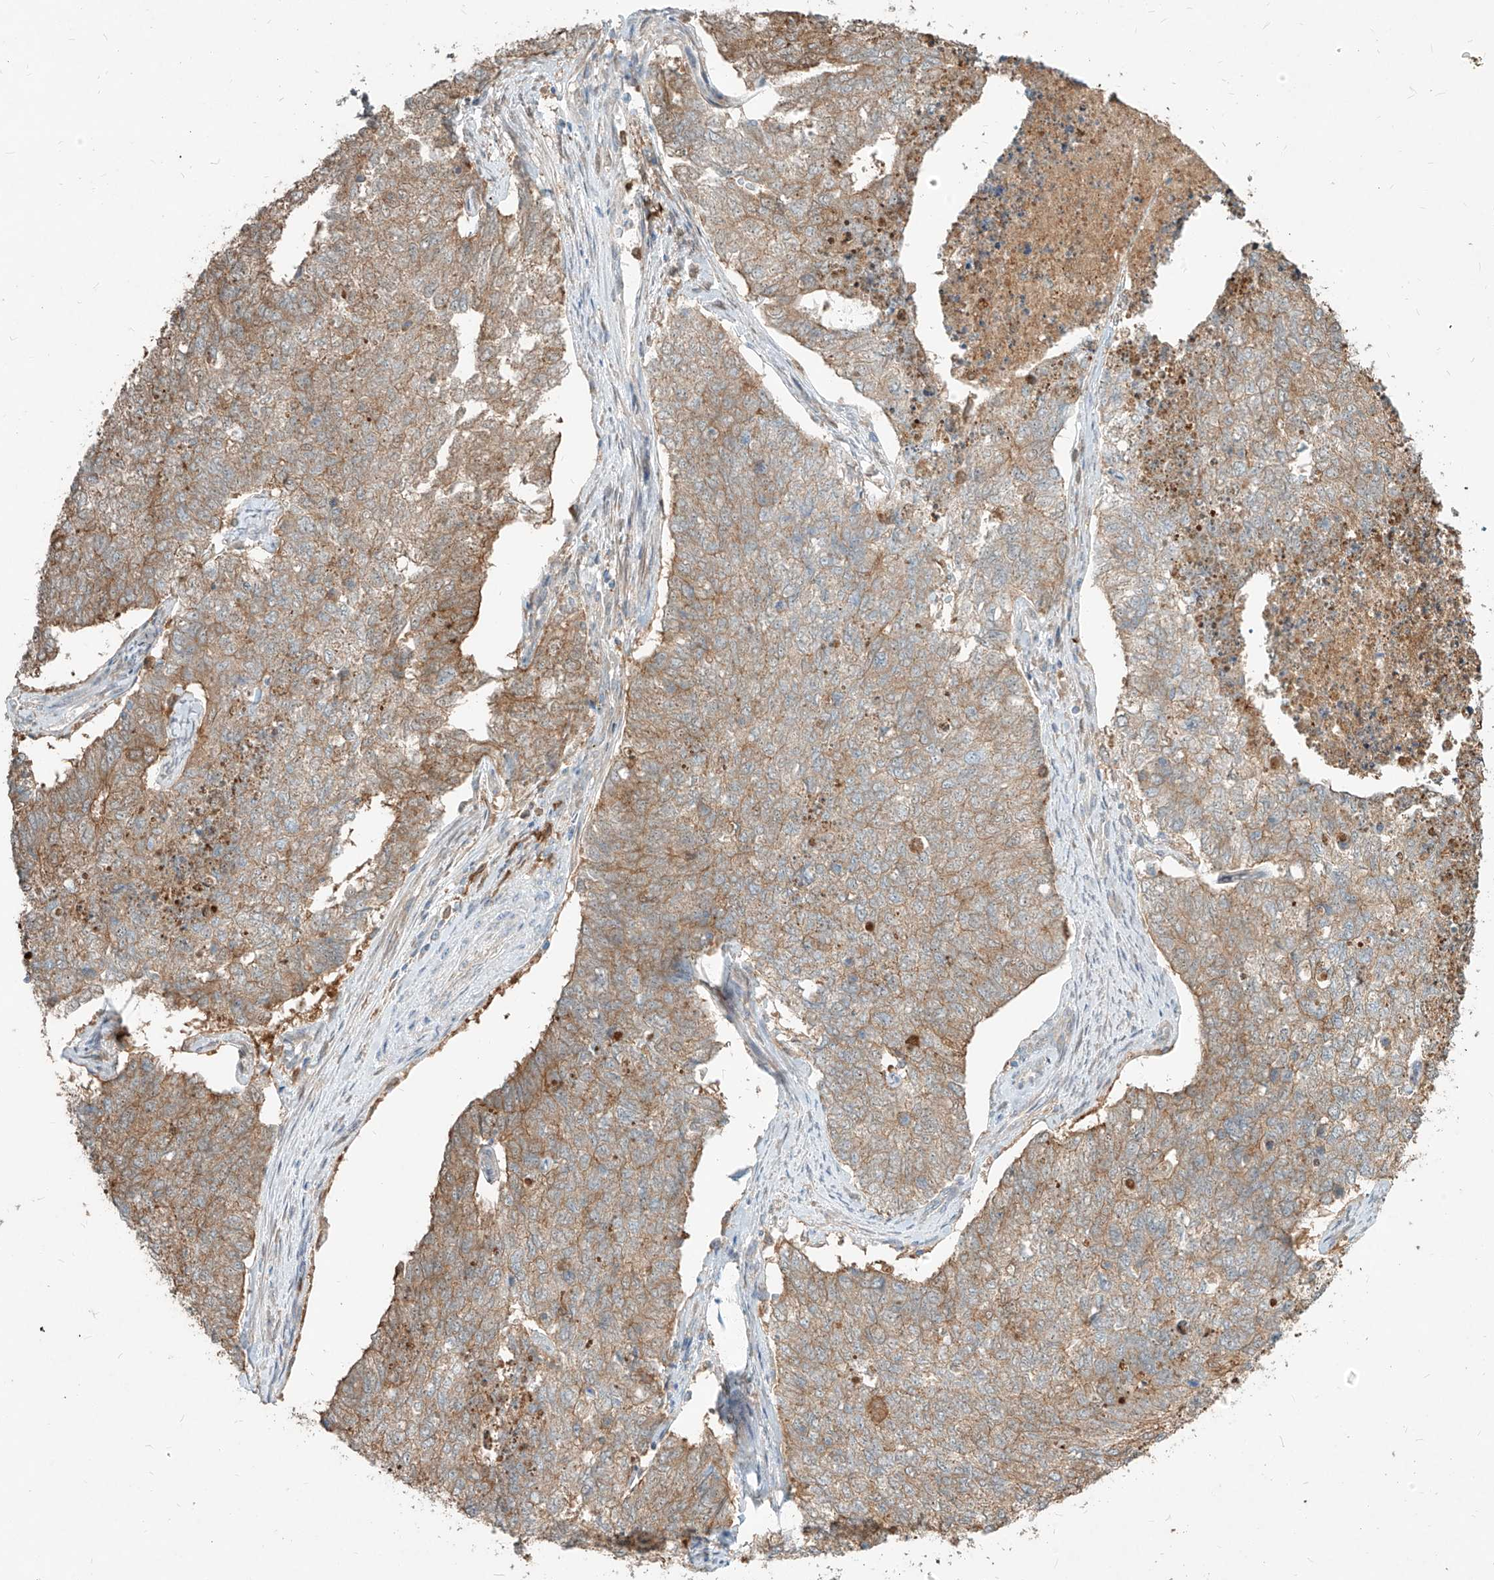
{"staining": {"intensity": "moderate", "quantity": "25%-75%", "location": "cytoplasmic/membranous"}, "tissue": "cervical cancer", "cell_type": "Tumor cells", "image_type": "cancer", "snomed": [{"axis": "morphology", "description": "Squamous cell carcinoma, NOS"}, {"axis": "topography", "description": "Cervix"}], "caption": "Protein analysis of cervical cancer (squamous cell carcinoma) tissue demonstrates moderate cytoplasmic/membranous staining in about 25%-75% of tumor cells.", "gene": "PGD", "patient": {"sex": "female", "age": 63}}